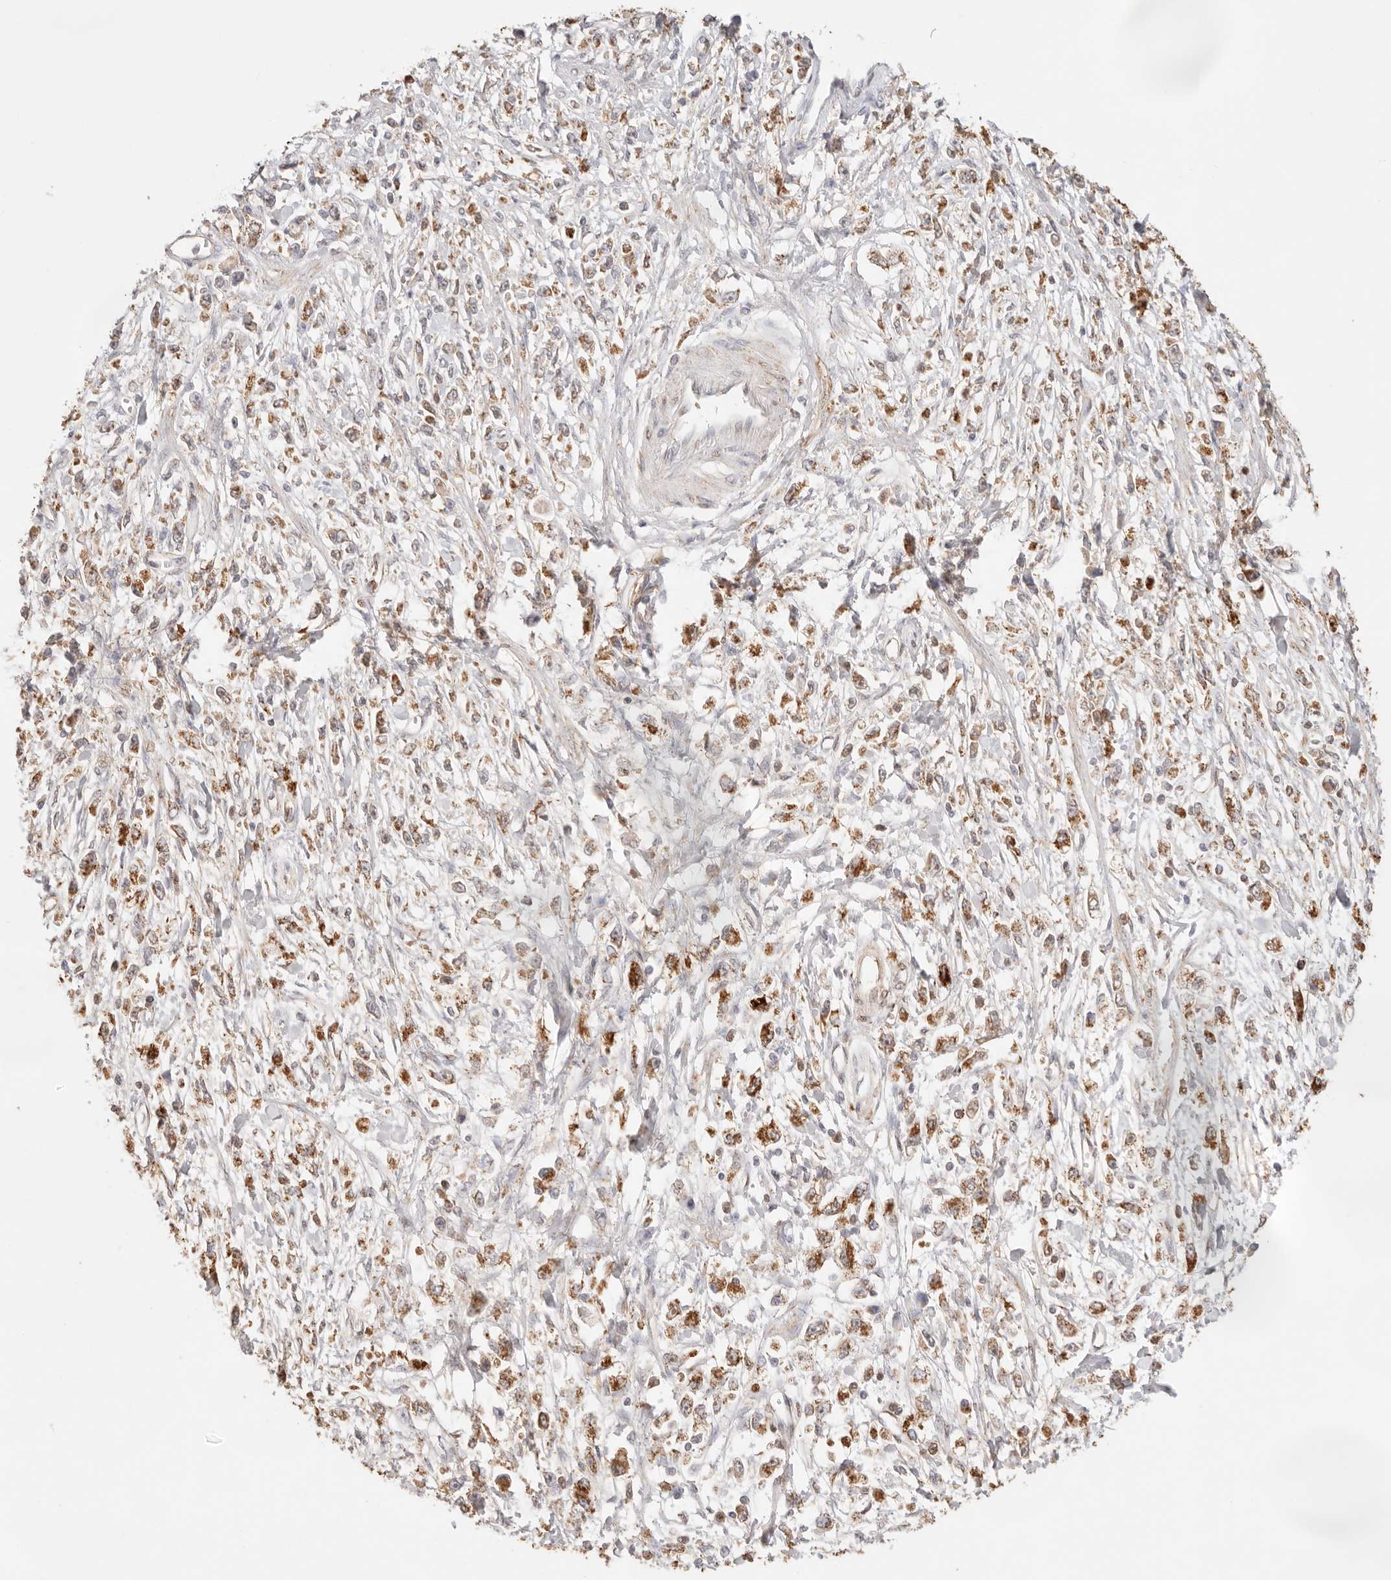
{"staining": {"intensity": "moderate", "quantity": ">75%", "location": "cytoplasmic/membranous"}, "tissue": "stomach cancer", "cell_type": "Tumor cells", "image_type": "cancer", "snomed": [{"axis": "morphology", "description": "Adenocarcinoma, NOS"}, {"axis": "topography", "description": "Stomach"}], "caption": "DAB (3,3'-diaminobenzidine) immunohistochemical staining of human stomach adenocarcinoma displays moderate cytoplasmic/membranous protein expression in approximately >75% of tumor cells.", "gene": "IL1R2", "patient": {"sex": "female", "age": 59}}